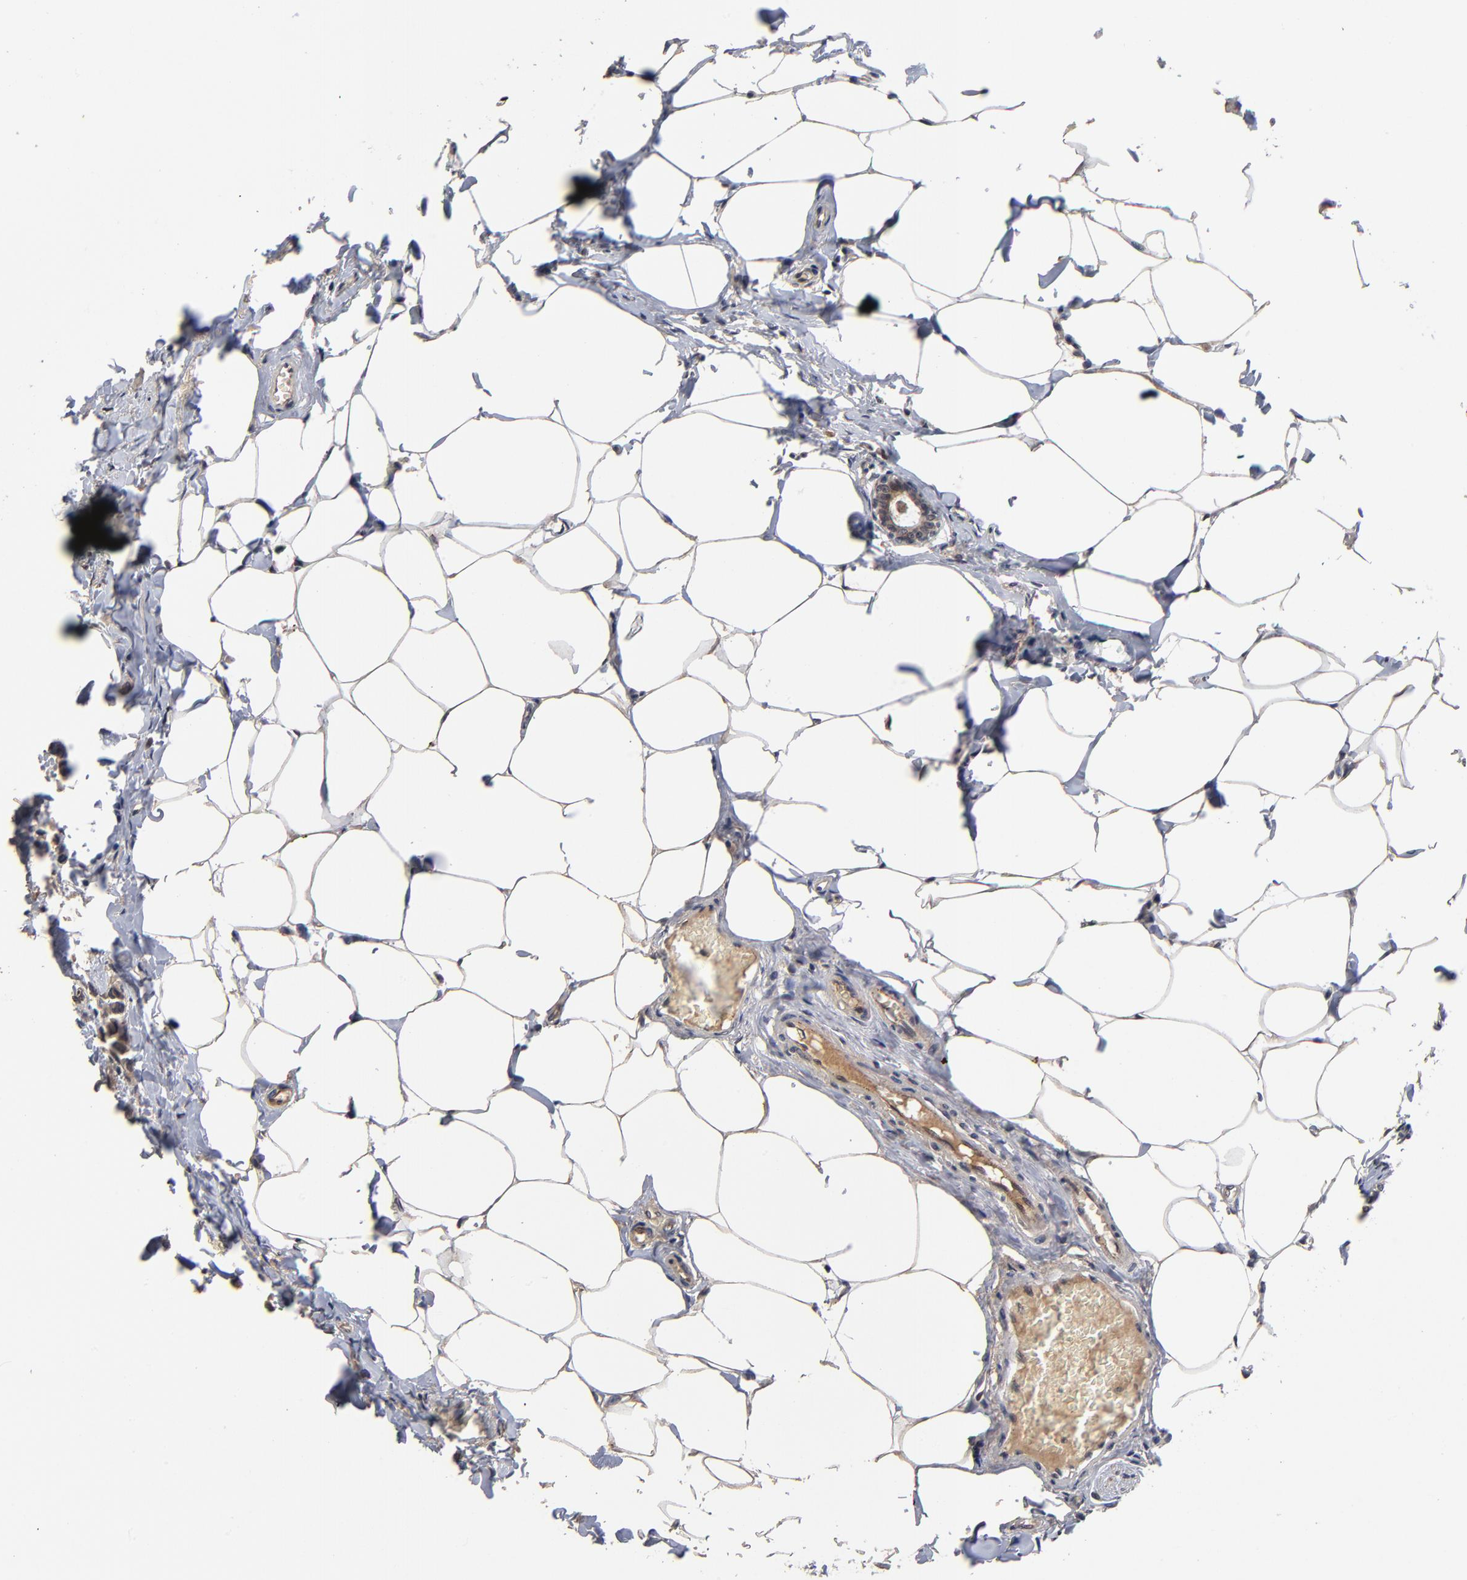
{"staining": {"intensity": "moderate", "quantity": ">75%", "location": "cytoplasmic/membranous"}, "tissue": "breast cancer", "cell_type": "Tumor cells", "image_type": "cancer", "snomed": [{"axis": "morphology", "description": "Lobular carcinoma"}, {"axis": "topography", "description": "Breast"}], "caption": "Protein expression analysis of breast cancer (lobular carcinoma) reveals moderate cytoplasmic/membranous staining in approximately >75% of tumor cells. The staining was performed using DAB, with brown indicating positive protein expression. Nuclei are stained blue with hematoxylin.", "gene": "ASB8", "patient": {"sex": "female", "age": 51}}